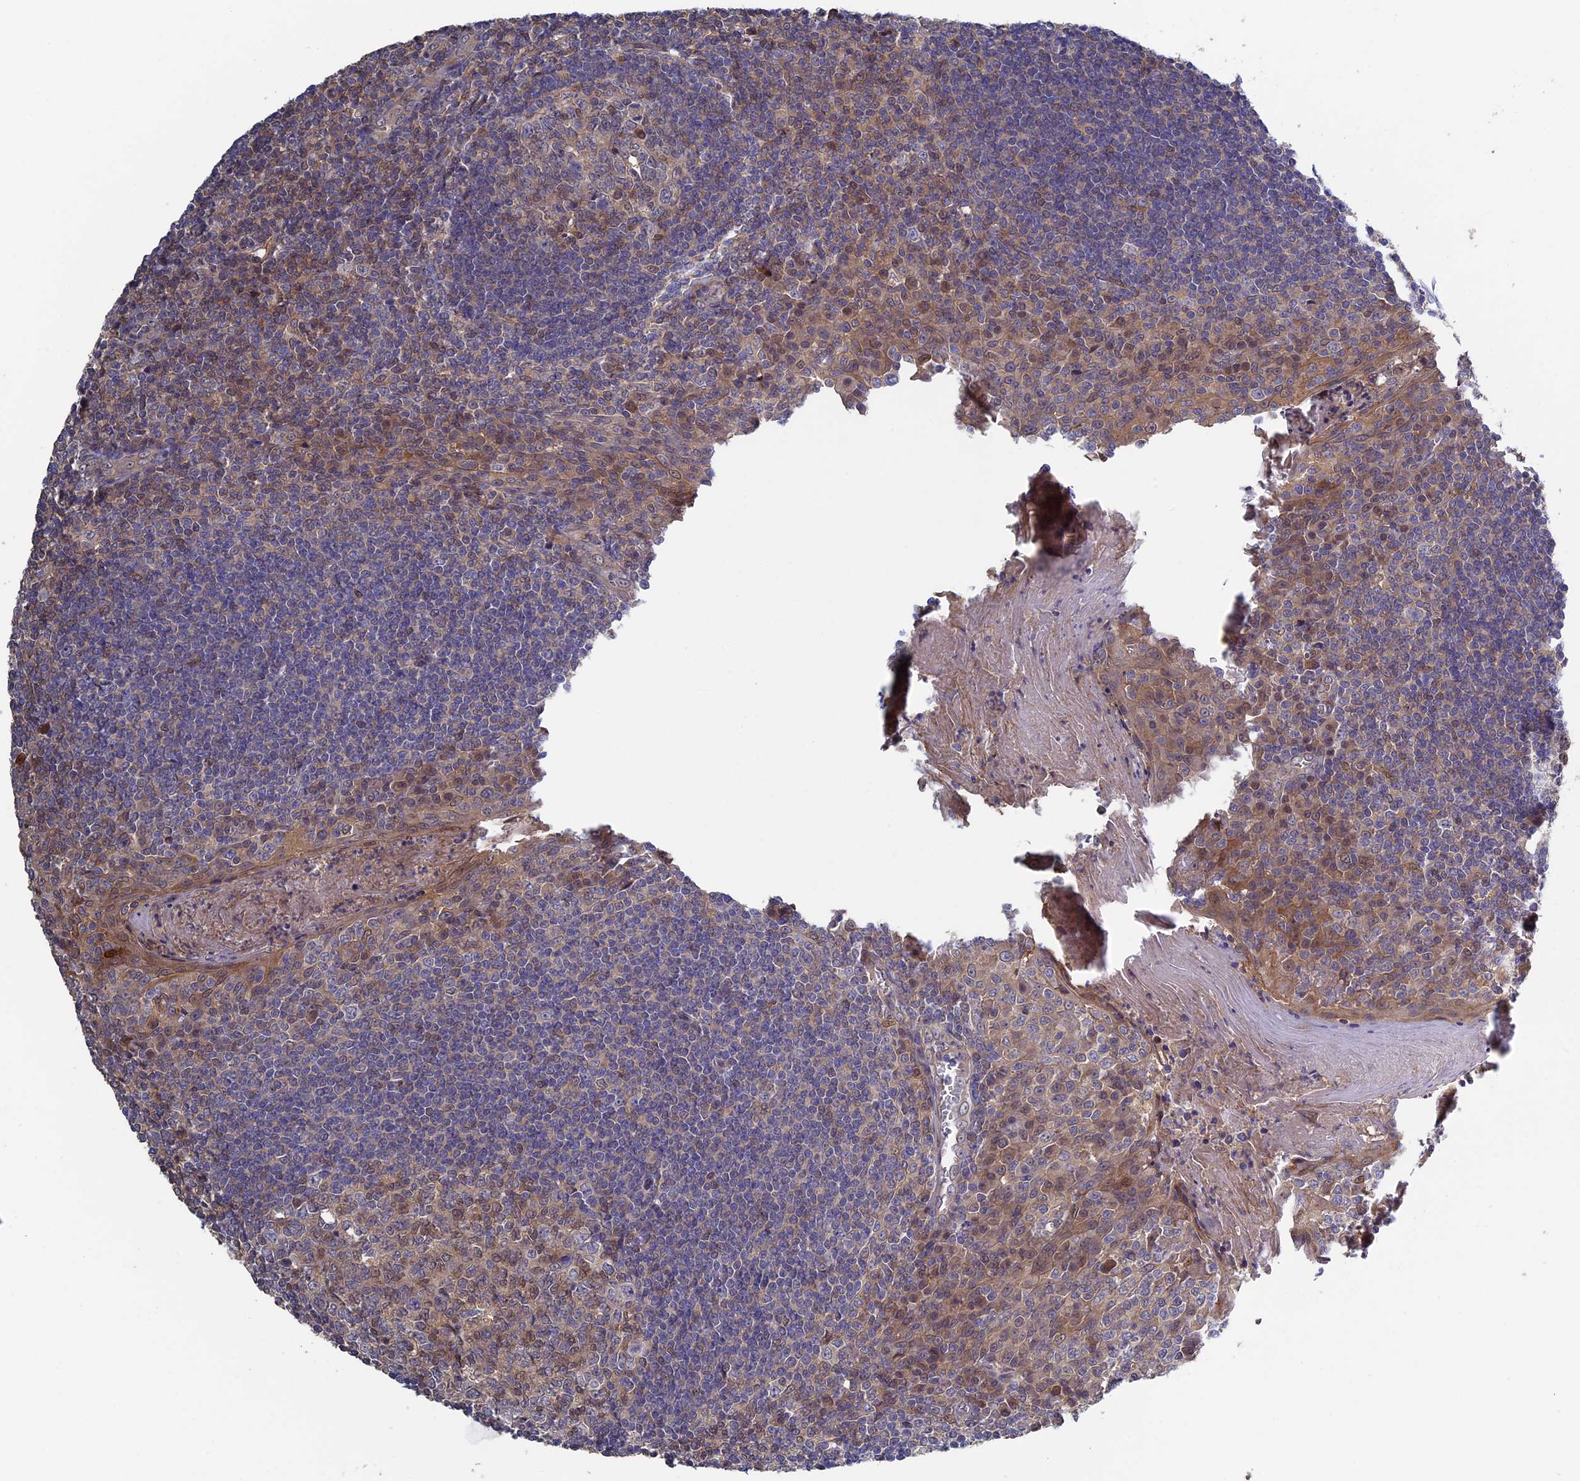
{"staining": {"intensity": "moderate", "quantity": "25%-75%", "location": "cytoplasmic/membranous"}, "tissue": "tonsil", "cell_type": "Germinal center cells", "image_type": "normal", "snomed": [{"axis": "morphology", "description": "Normal tissue, NOS"}, {"axis": "topography", "description": "Tonsil"}], "caption": "The histopathology image shows staining of benign tonsil, revealing moderate cytoplasmic/membranous protein staining (brown color) within germinal center cells.", "gene": "LCMT1", "patient": {"sex": "male", "age": 27}}